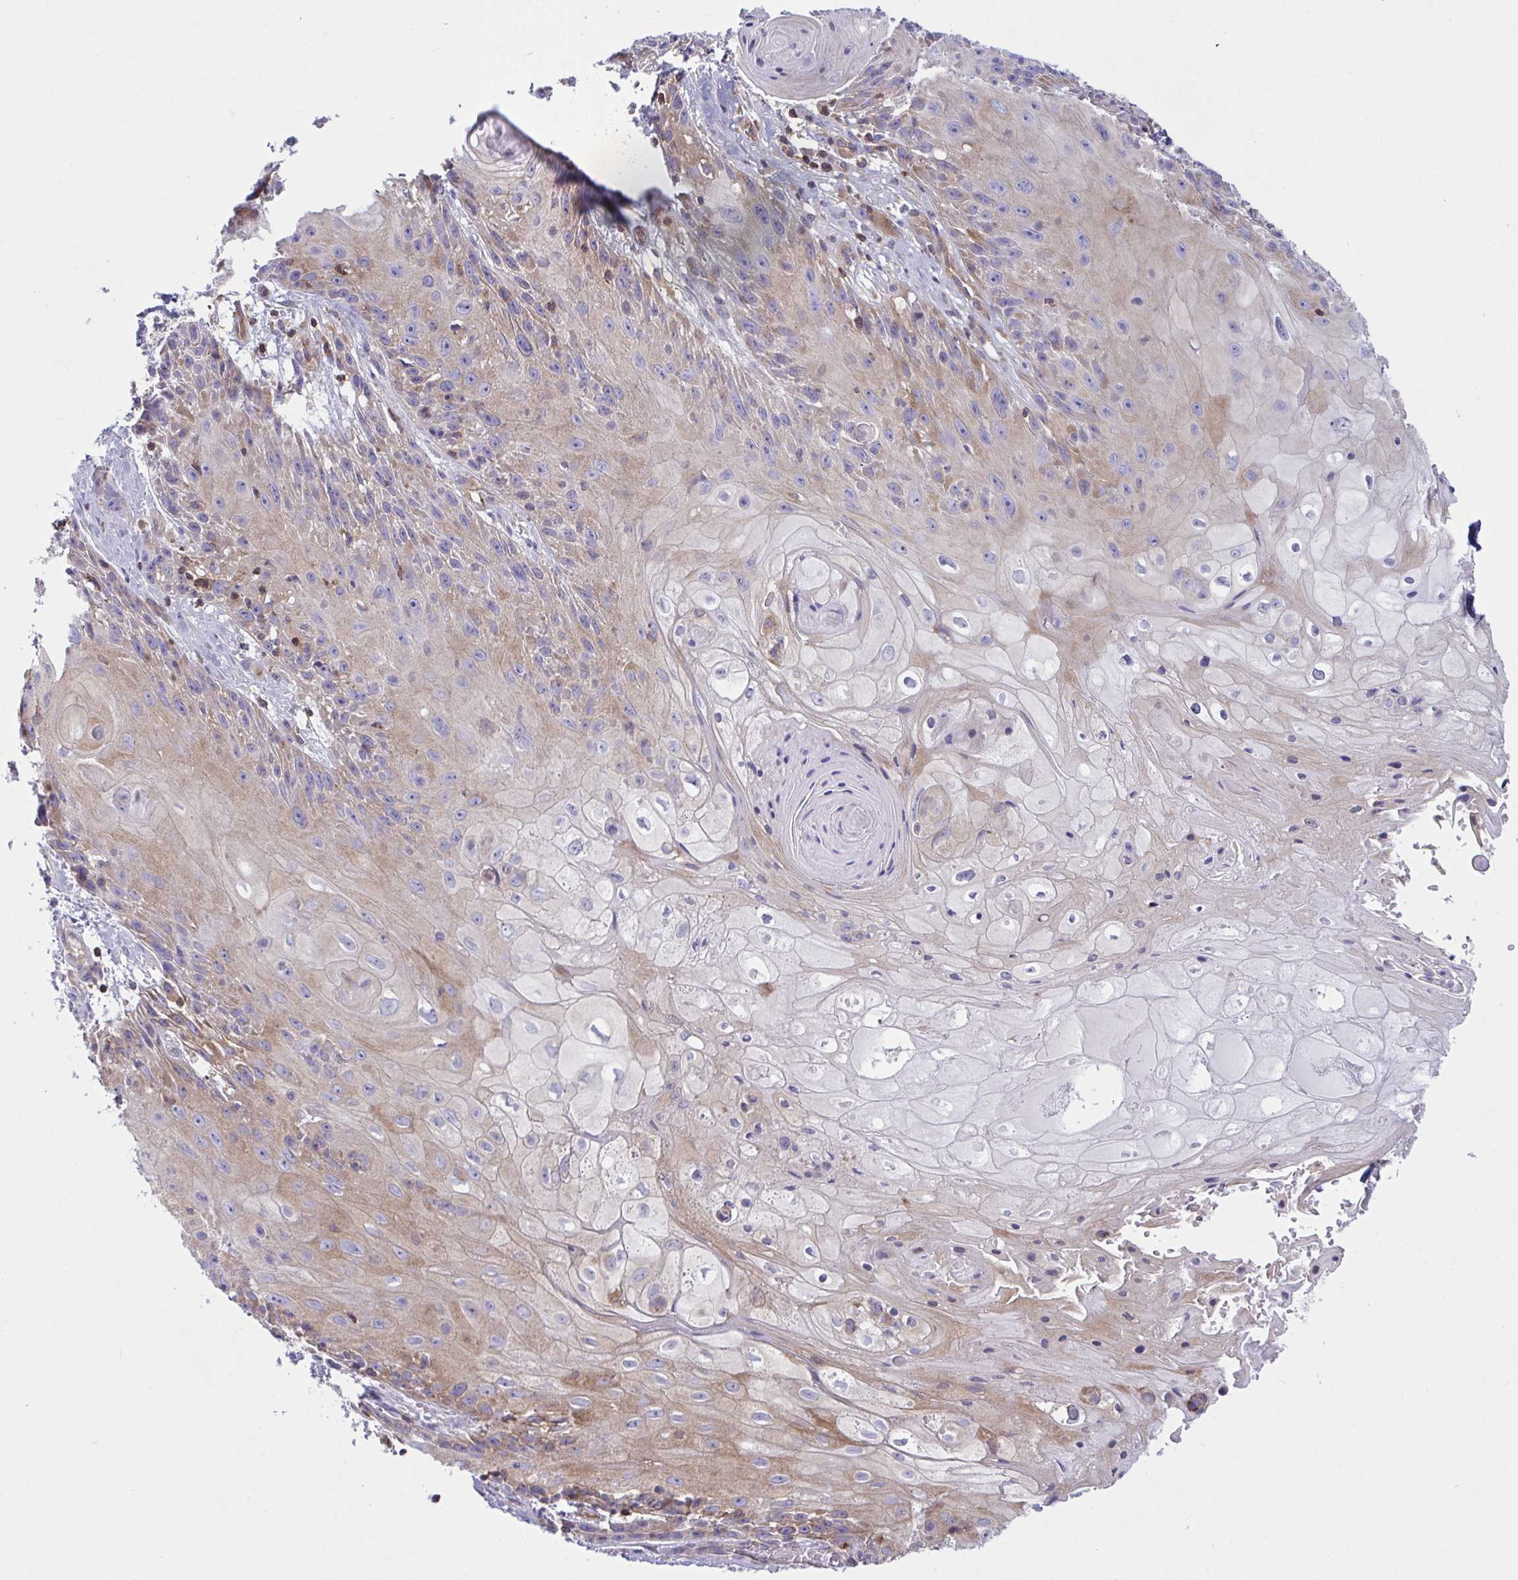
{"staining": {"intensity": "weak", "quantity": "25%-75%", "location": "cytoplasmic/membranous"}, "tissue": "skin cancer", "cell_type": "Tumor cells", "image_type": "cancer", "snomed": [{"axis": "morphology", "description": "Squamous cell carcinoma, NOS"}, {"axis": "topography", "description": "Skin"}, {"axis": "topography", "description": "Vulva"}], "caption": "Skin squamous cell carcinoma stained for a protein (brown) demonstrates weak cytoplasmic/membranous positive staining in about 25%-75% of tumor cells.", "gene": "TSC22D3", "patient": {"sex": "female", "age": 76}}